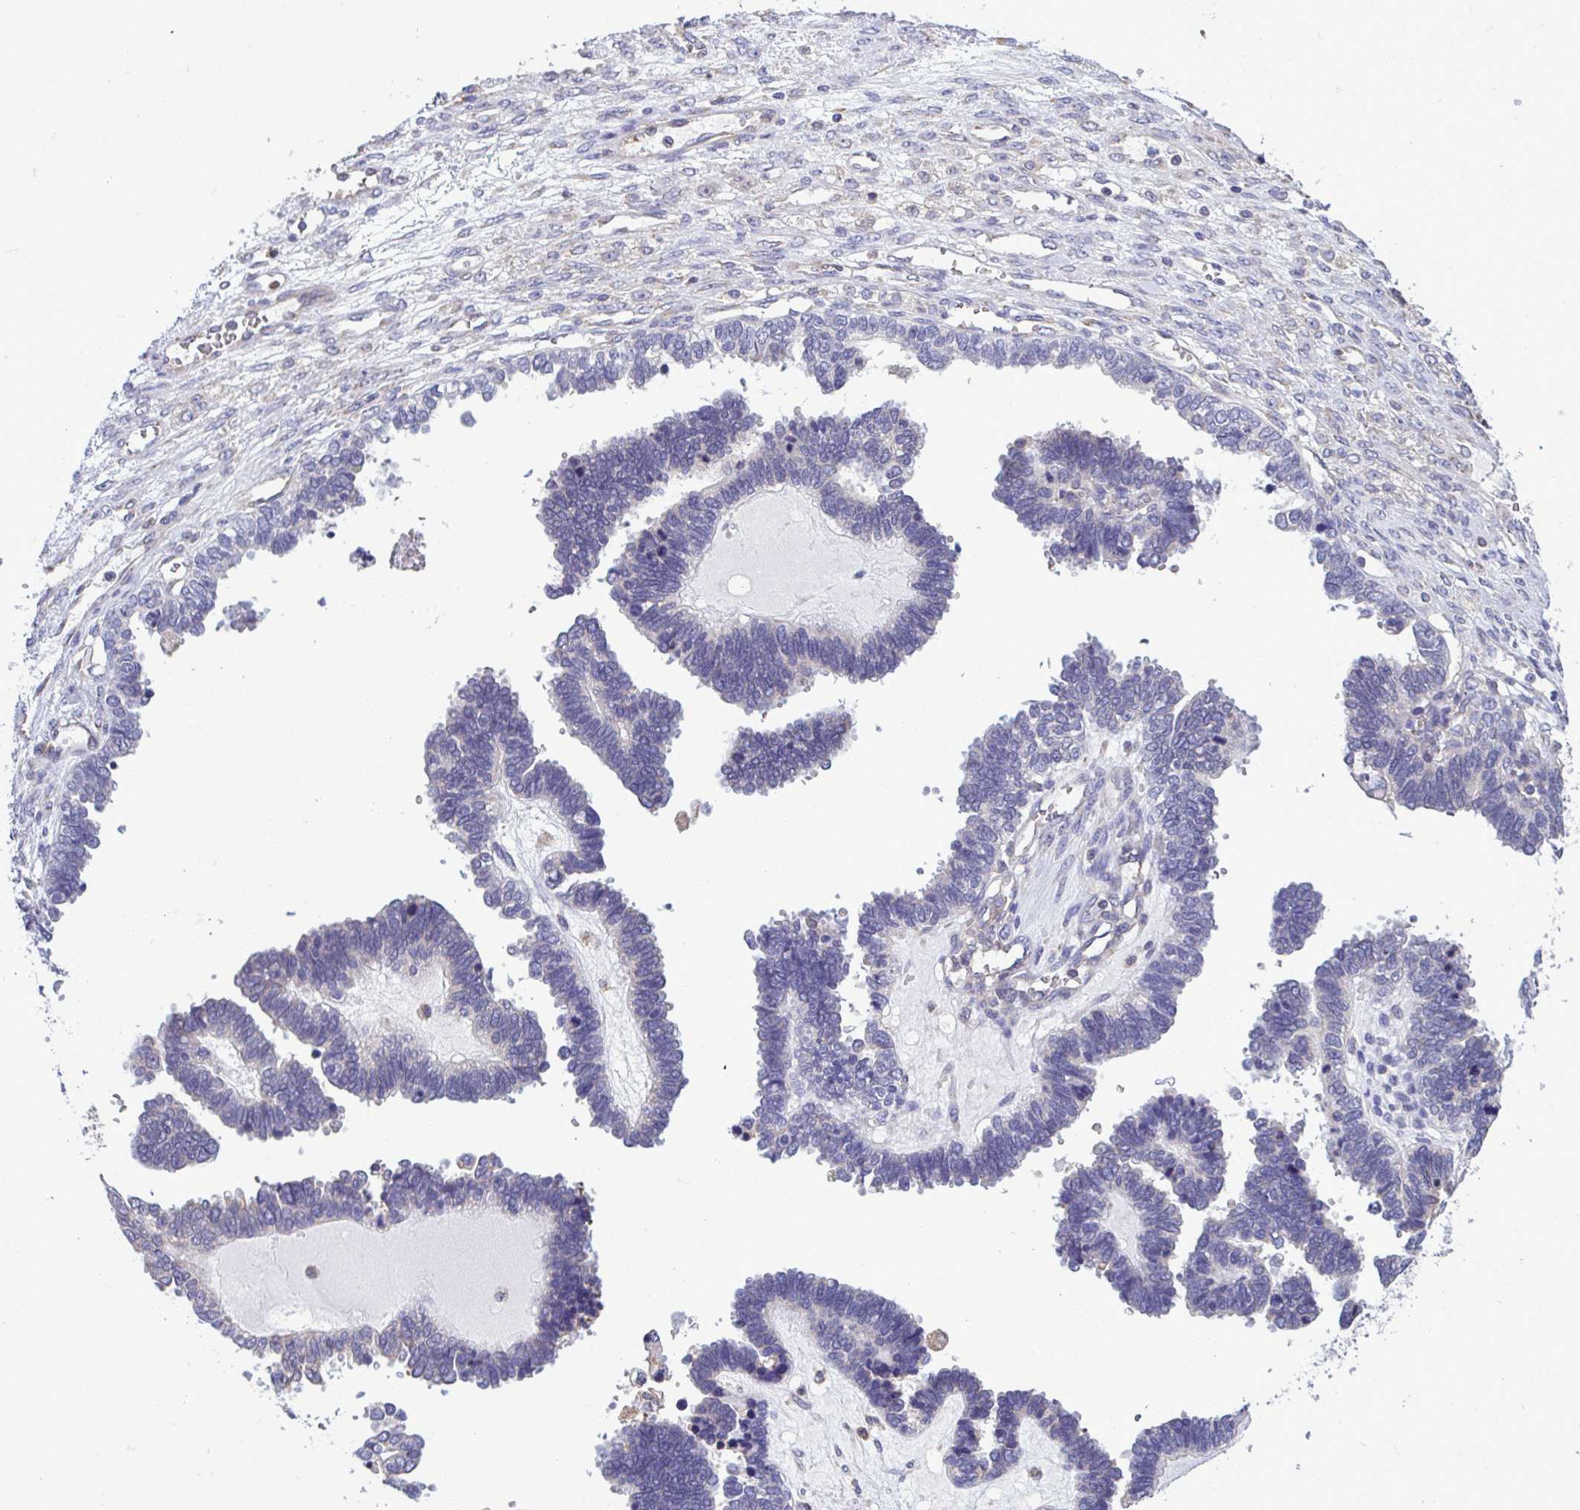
{"staining": {"intensity": "negative", "quantity": "none", "location": "none"}, "tissue": "ovarian cancer", "cell_type": "Tumor cells", "image_type": "cancer", "snomed": [{"axis": "morphology", "description": "Cystadenocarcinoma, serous, NOS"}, {"axis": "topography", "description": "Ovary"}], "caption": "There is no significant expression in tumor cells of ovarian serous cystadenocarcinoma. Brightfield microscopy of immunohistochemistry stained with DAB (brown) and hematoxylin (blue), captured at high magnification.", "gene": "PIGK", "patient": {"sex": "female", "age": 51}}